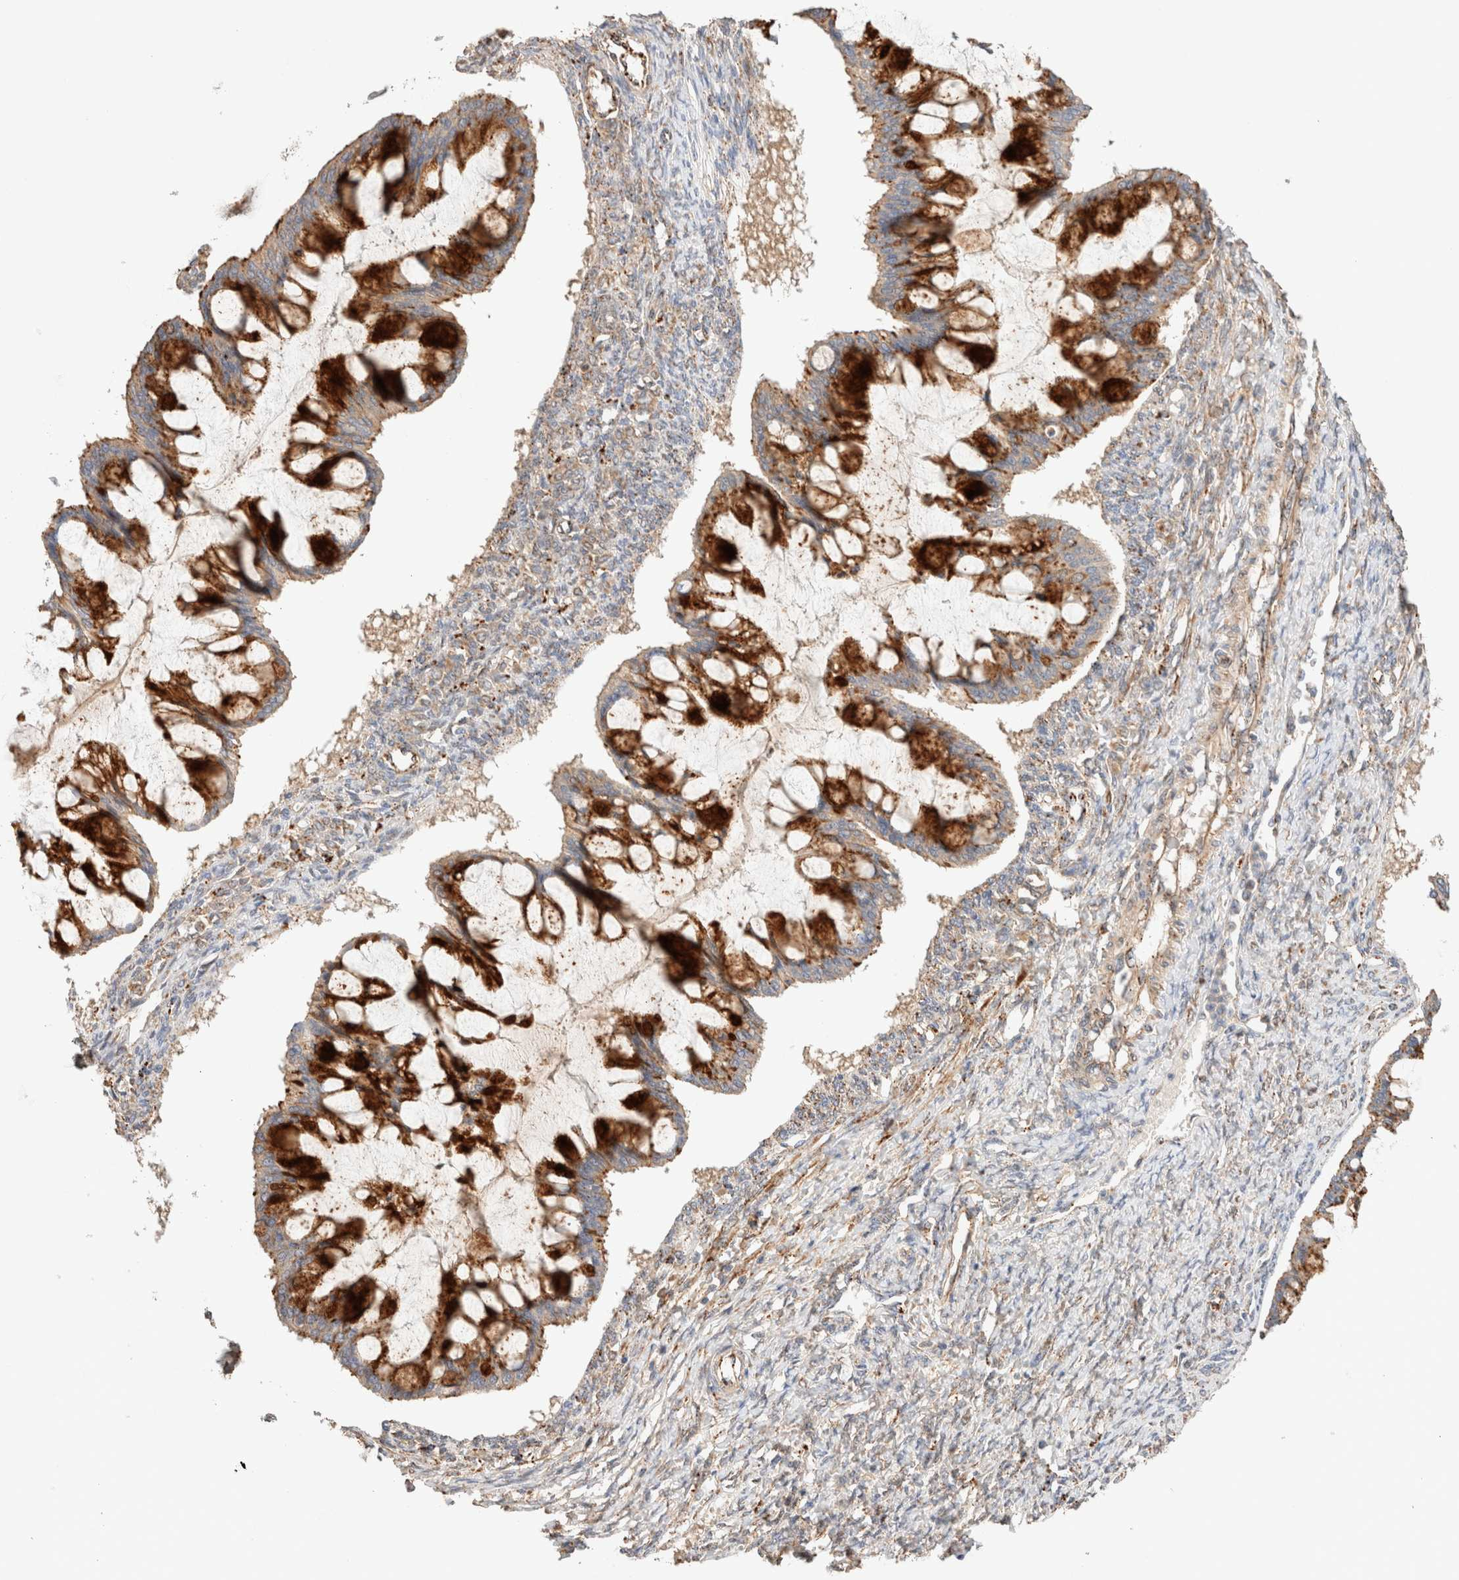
{"staining": {"intensity": "strong", "quantity": ">75%", "location": "cytoplasmic/membranous"}, "tissue": "ovarian cancer", "cell_type": "Tumor cells", "image_type": "cancer", "snomed": [{"axis": "morphology", "description": "Cystadenocarcinoma, mucinous, NOS"}, {"axis": "topography", "description": "Ovary"}], "caption": "IHC of ovarian cancer demonstrates high levels of strong cytoplasmic/membranous expression in about >75% of tumor cells.", "gene": "RABEPK", "patient": {"sex": "female", "age": 73}}